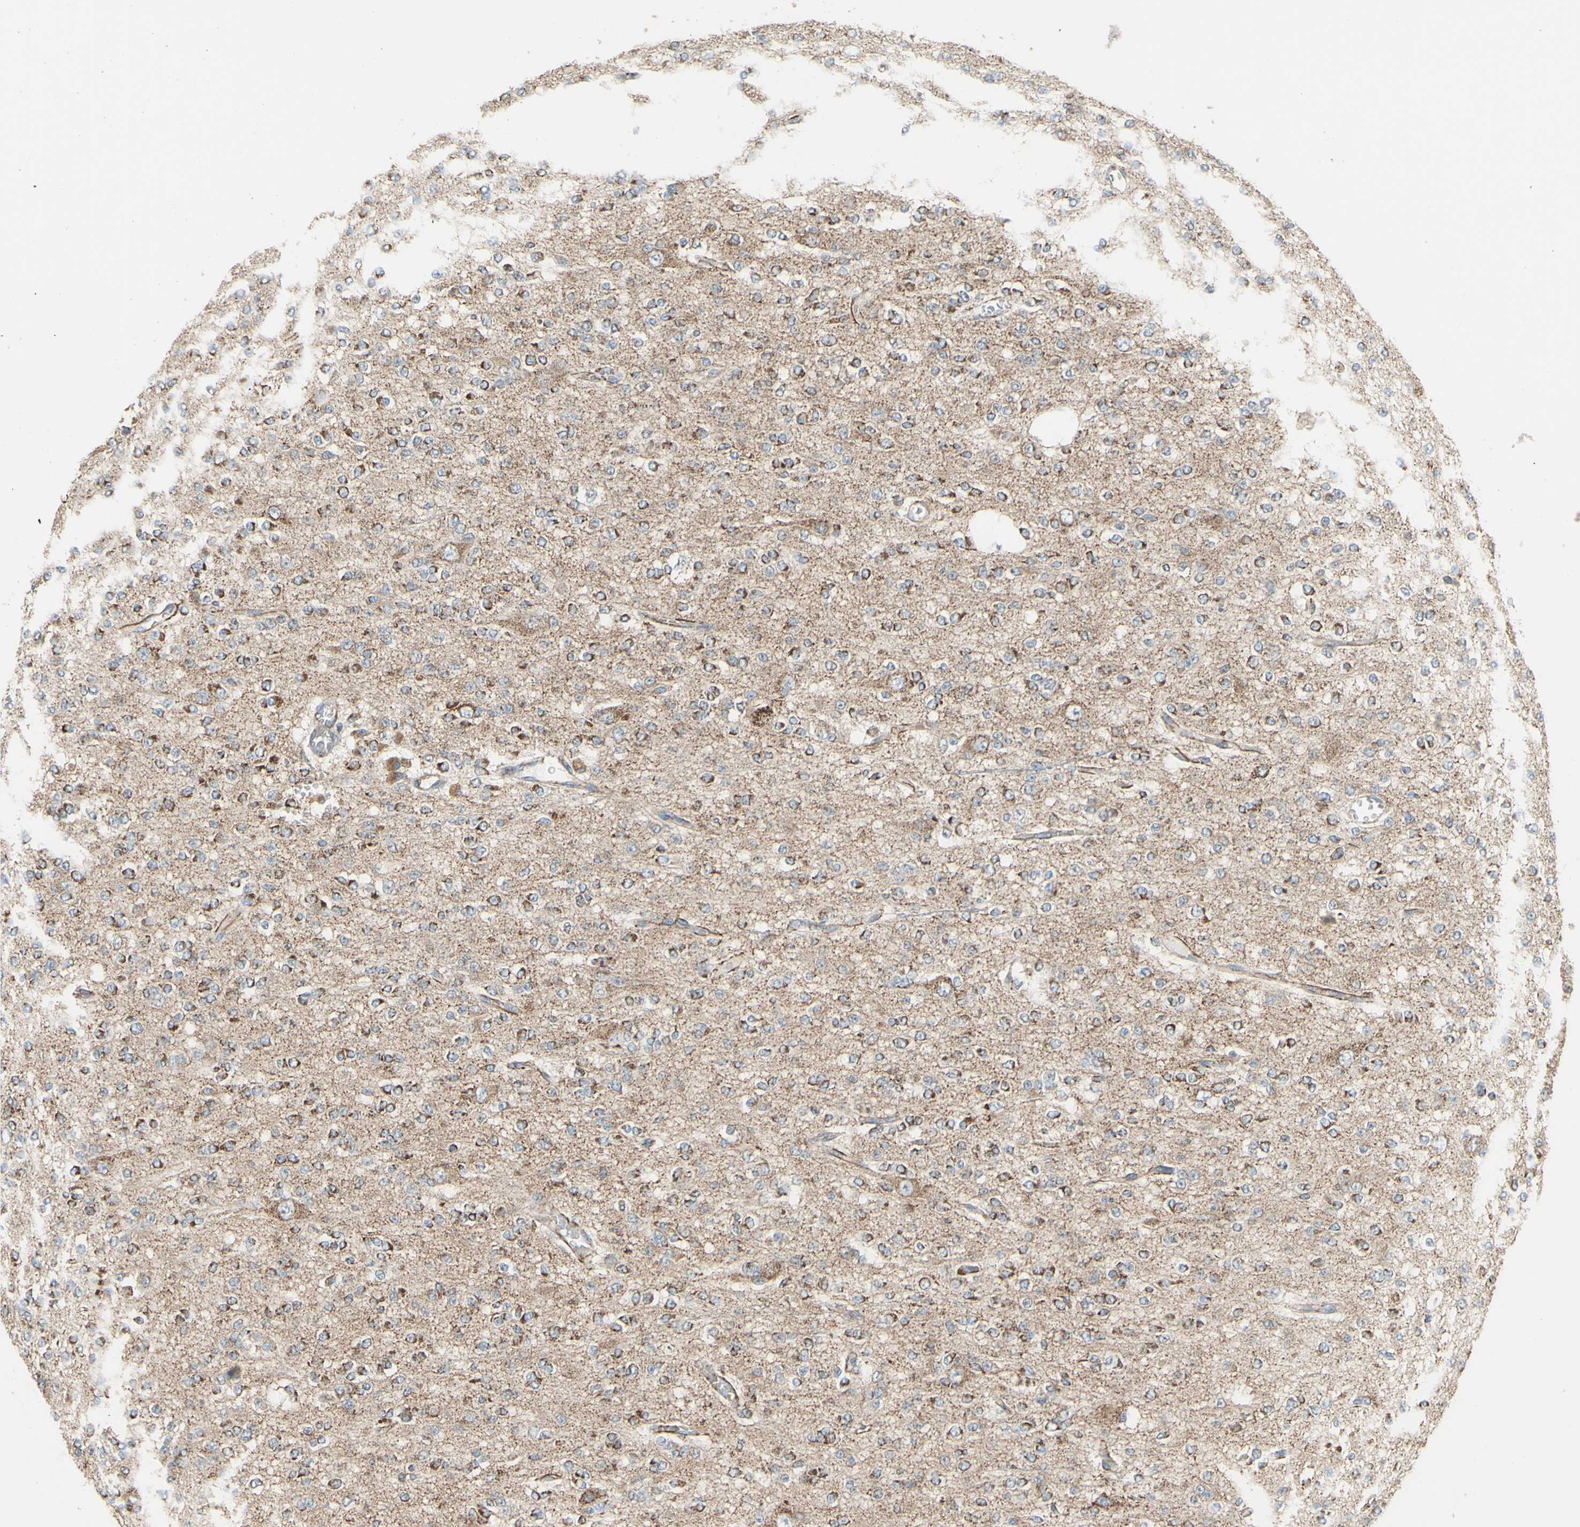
{"staining": {"intensity": "moderate", "quantity": "<25%", "location": "cytoplasmic/membranous"}, "tissue": "glioma", "cell_type": "Tumor cells", "image_type": "cancer", "snomed": [{"axis": "morphology", "description": "Glioma, malignant, Low grade"}, {"axis": "topography", "description": "Brain"}], "caption": "An image of glioma stained for a protein reveals moderate cytoplasmic/membranous brown staining in tumor cells.", "gene": "FAM171B", "patient": {"sex": "male", "age": 38}}